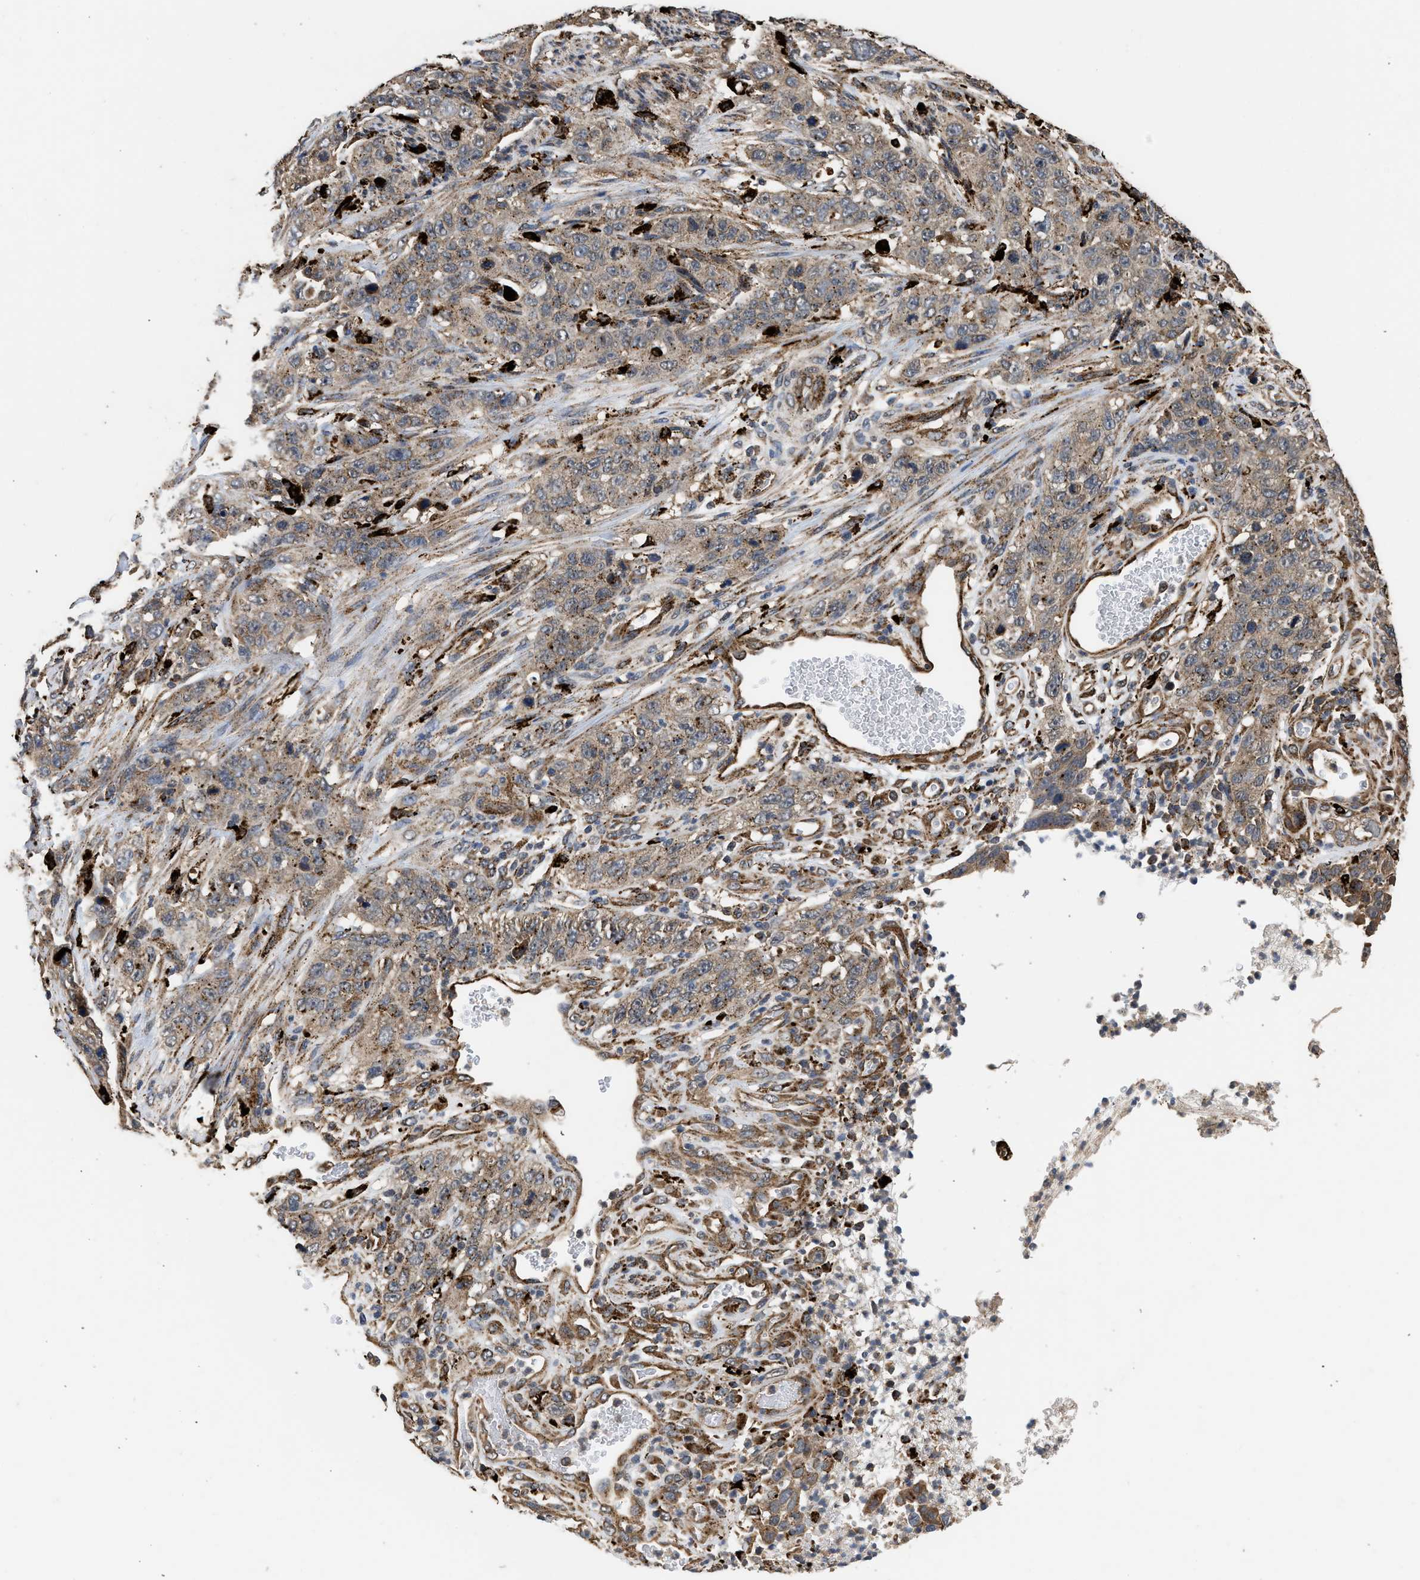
{"staining": {"intensity": "moderate", "quantity": ">75%", "location": "cytoplasmic/membranous"}, "tissue": "stomach cancer", "cell_type": "Tumor cells", "image_type": "cancer", "snomed": [{"axis": "morphology", "description": "Adenocarcinoma, NOS"}, {"axis": "topography", "description": "Stomach"}], "caption": "Immunohistochemical staining of human stomach cancer displays medium levels of moderate cytoplasmic/membranous protein staining in approximately >75% of tumor cells.", "gene": "CTSV", "patient": {"sex": "male", "age": 48}}